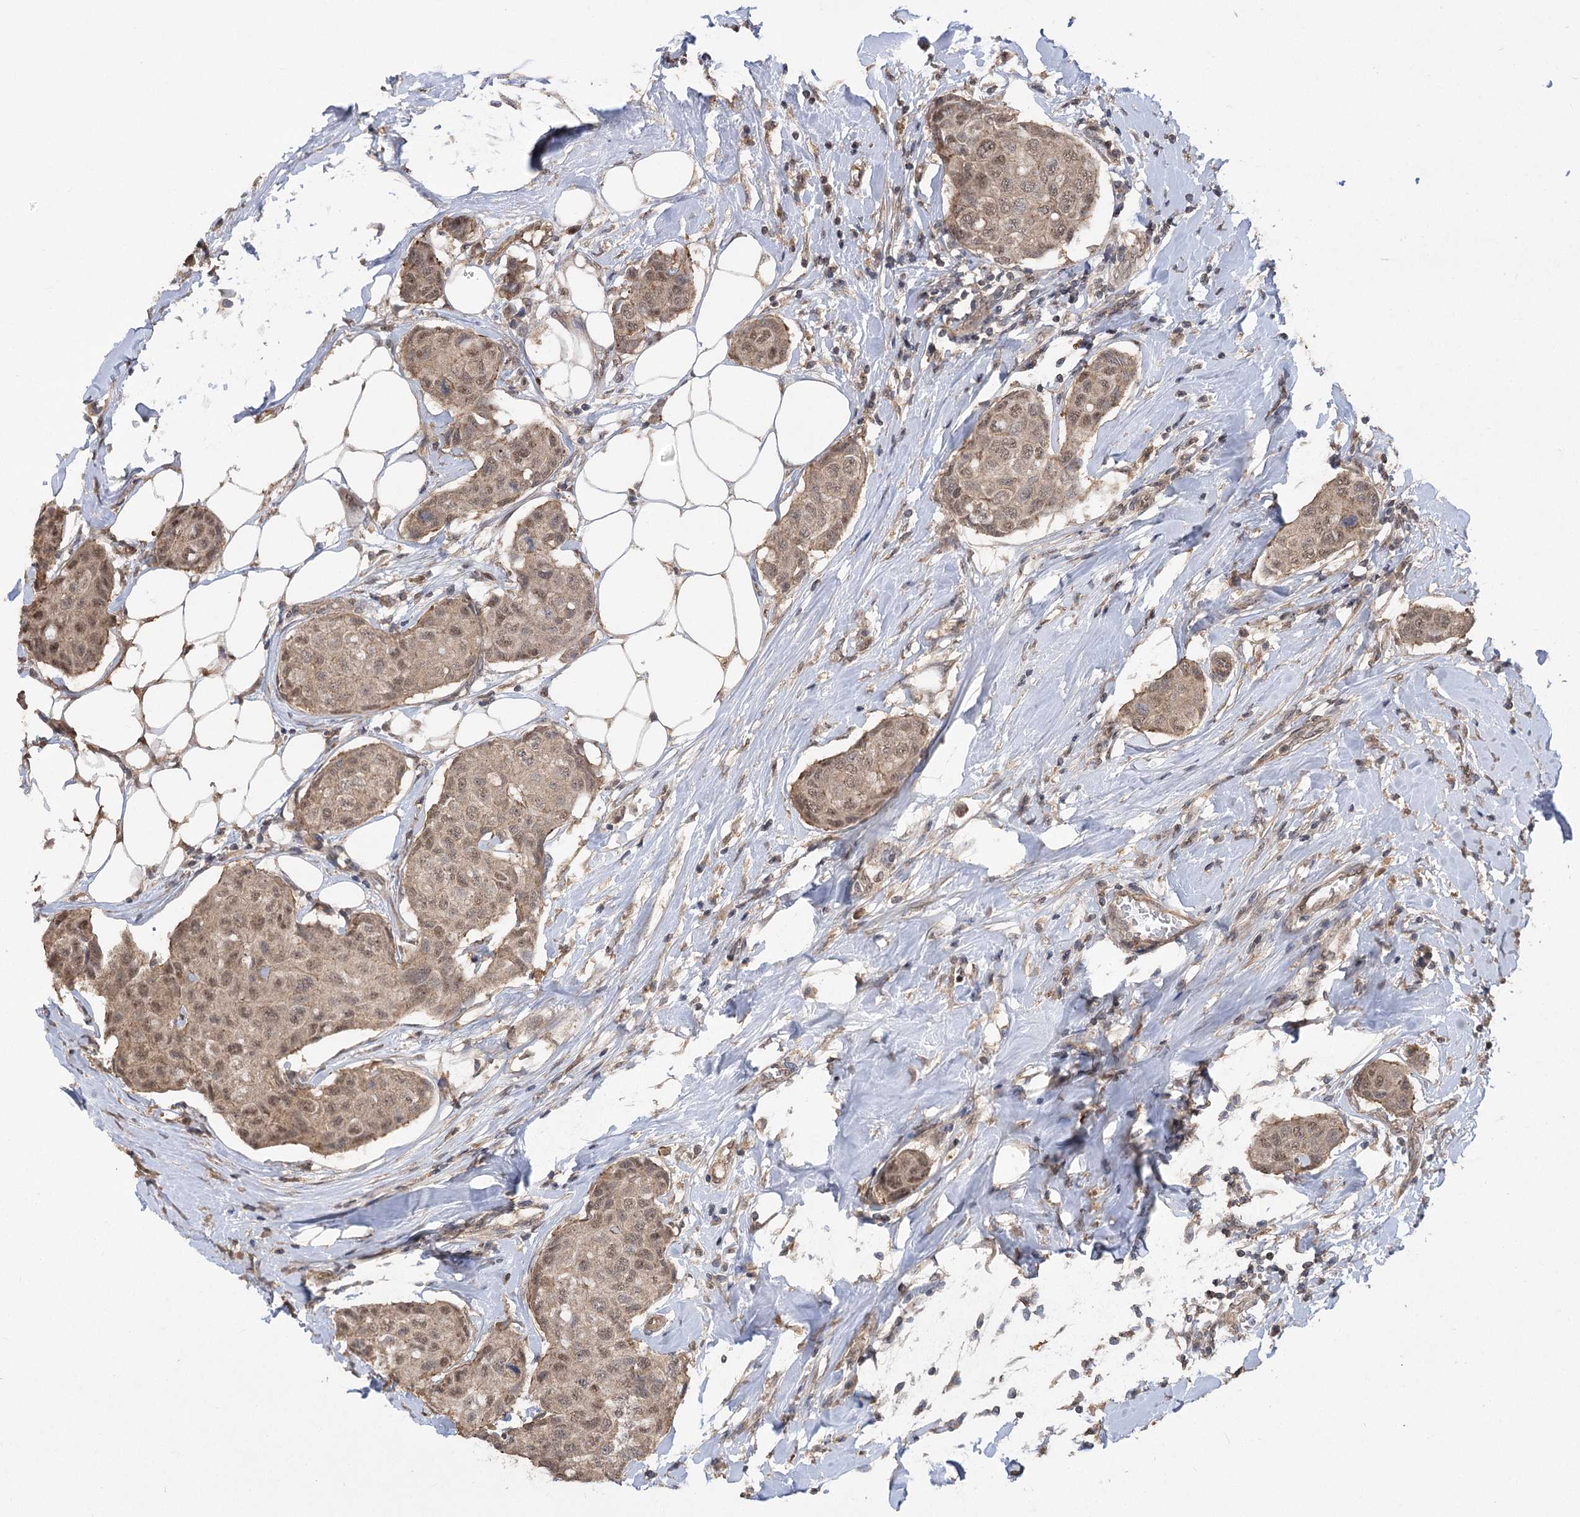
{"staining": {"intensity": "moderate", "quantity": ">75%", "location": "cytoplasmic/membranous,nuclear"}, "tissue": "breast cancer", "cell_type": "Tumor cells", "image_type": "cancer", "snomed": [{"axis": "morphology", "description": "Duct carcinoma"}, {"axis": "topography", "description": "Breast"}], "caption": "Infiltrating ductal carcinoma (breast) stained with a brown dye reveals moderate cytoplasmic/membranous and nuclear positive expression in about >75% of tumor cells.", "gene": "TENM2", "patient": {"sex": "female", "age": 80}}